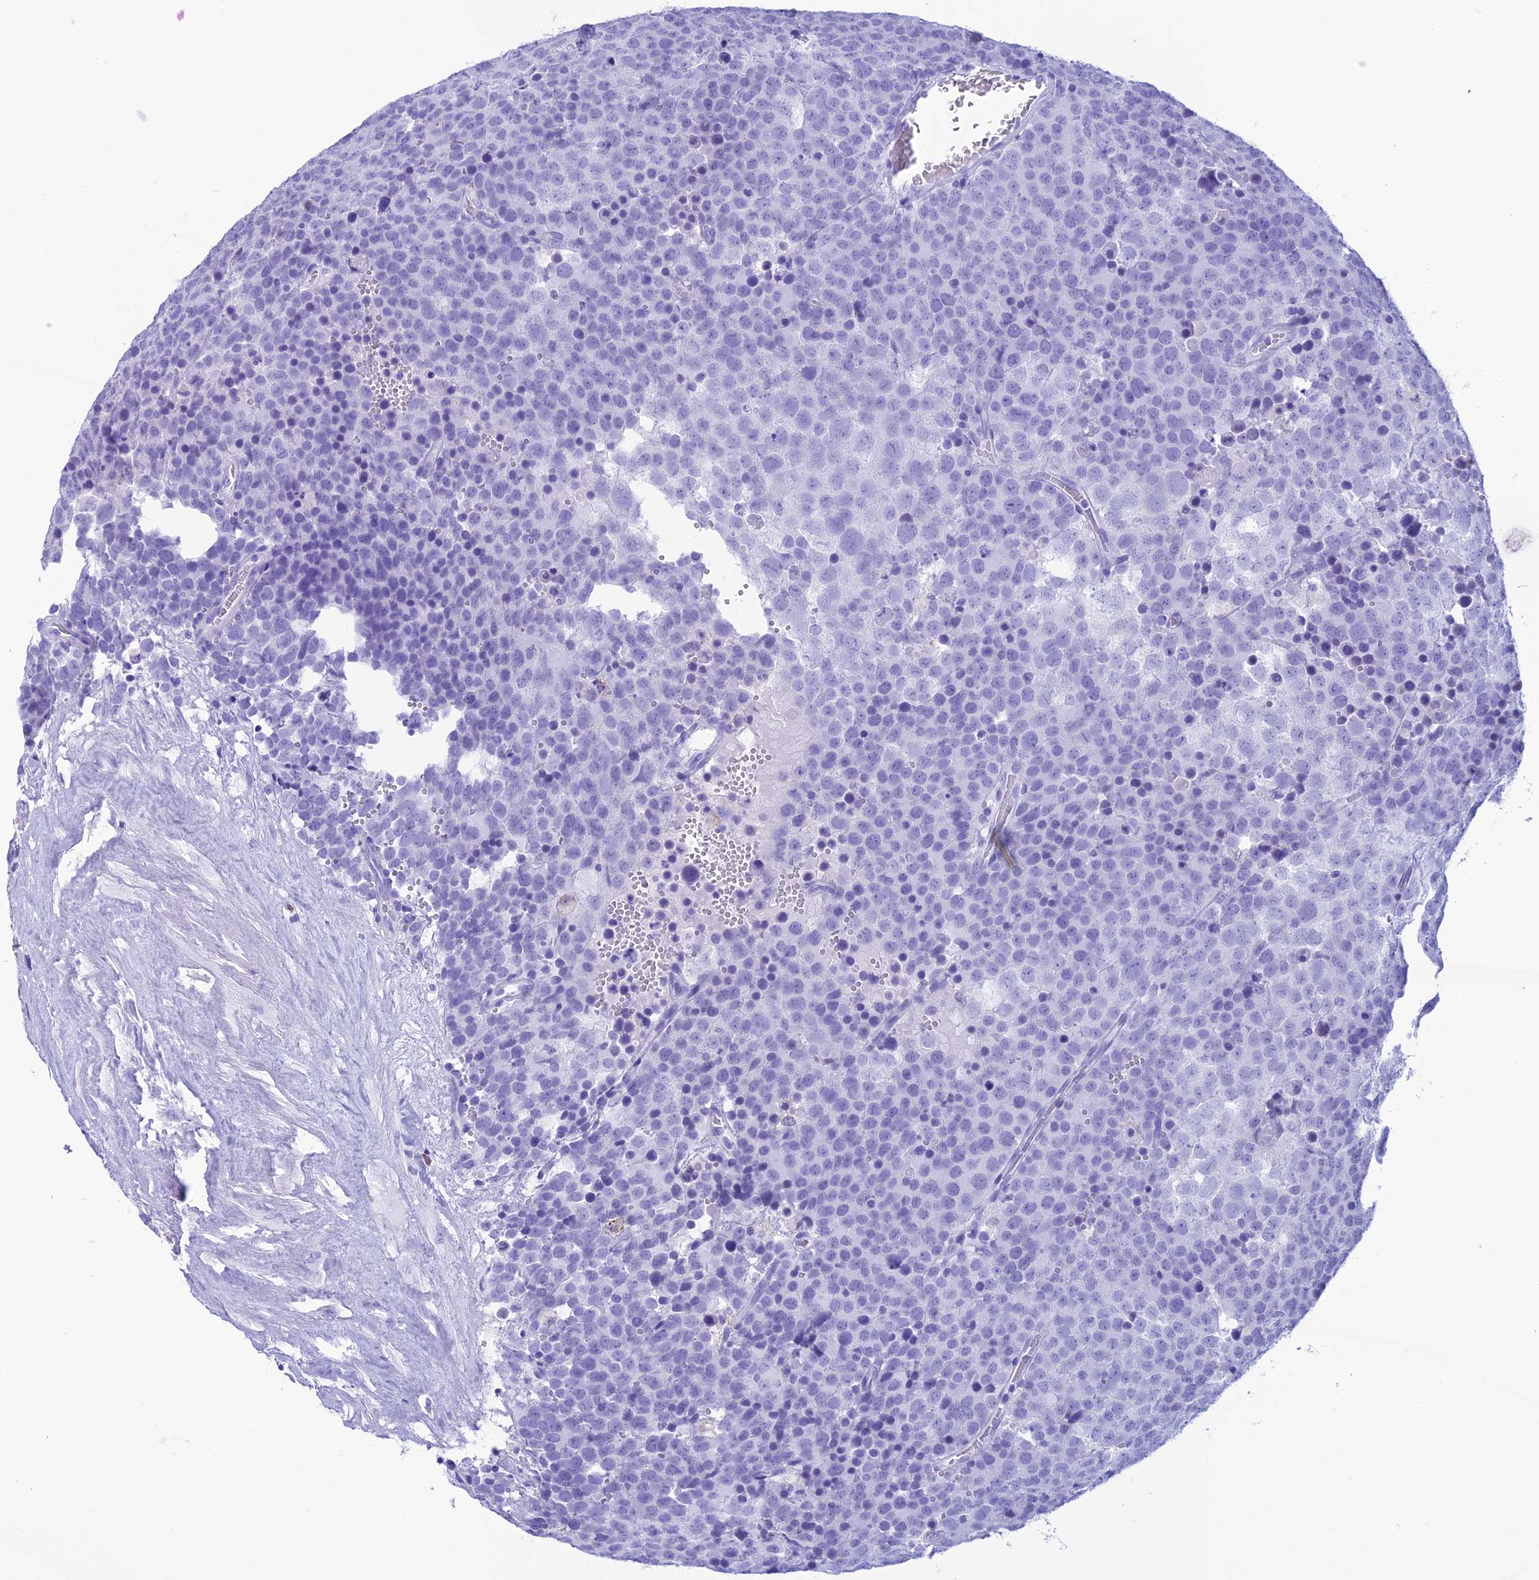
{"staining": {"intensity": "negative", "quantity": "none", "location": "none"}, "tissue": "testis cancer", "cell_type": "Tumor cells", "image_type": "cancer", "snomed": [{"axis": "morphology", "description": "Seminoma, NOS"}, {"axis": "topography", "description": "Testis"}], "caption": "This is an immunohistochemistry micrograph of testis seminoma. There is no staining in tumor cells.", "gene": "TRAM1L1", "patient": {"sex": "male", "age": 71}}